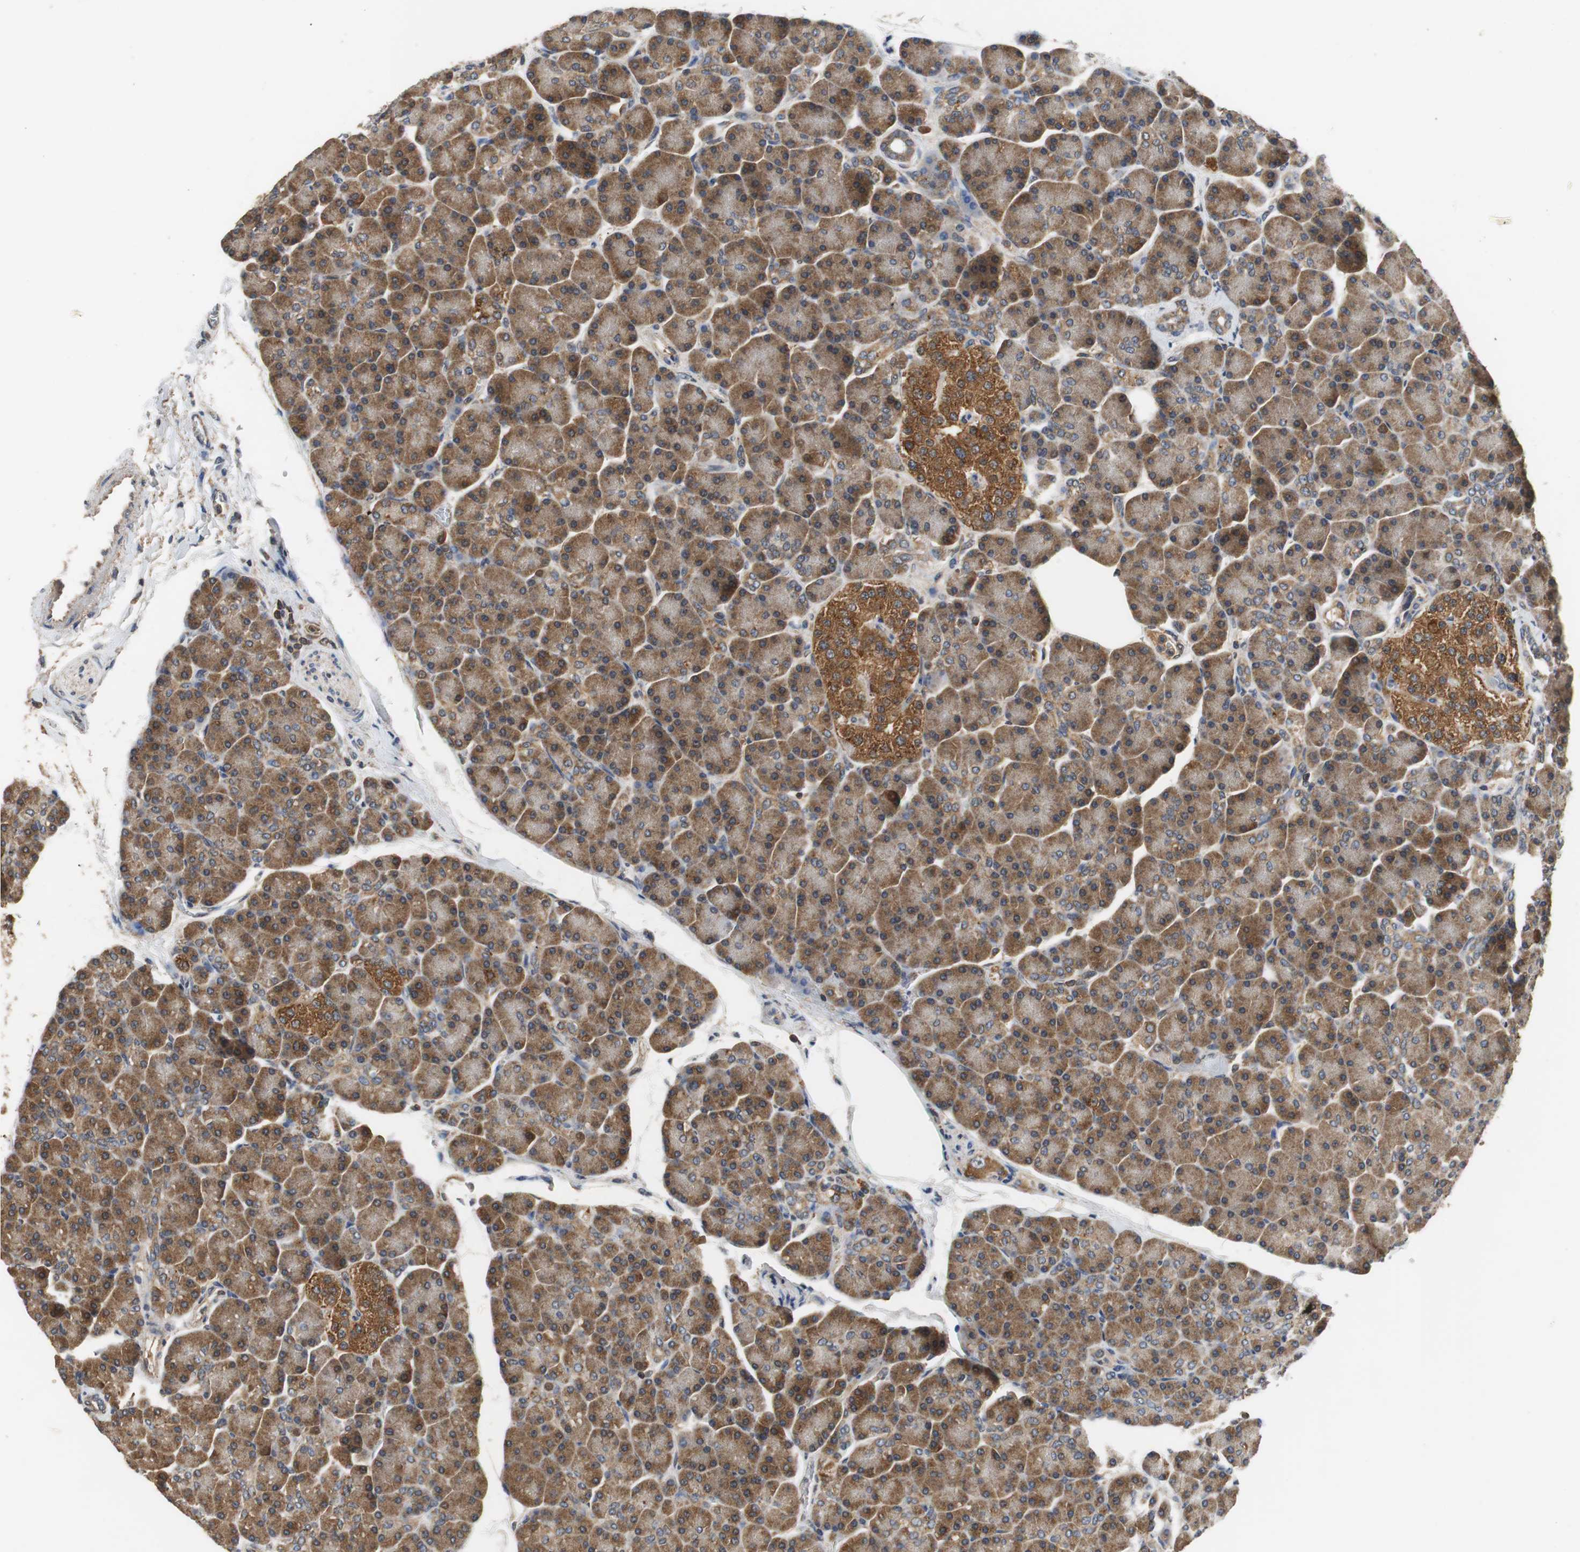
{"staining": {"intensity": "moderate", "quantity": ">75%", "location": "cytoplasmic/membranous"}, "tissue": "pancreas", "cell_type": "Exocrine glandular cells", "image_type": "normal", "snomed": [{"axis": "morphology", "description": "Normal tissue, NOS"}, {"axis": "topography", "description": "Pancreas"}], "caption": "Pancreas stained with IHC reveals moderate cytoplasmic/membranous positivity in about >75% of exocrine glandular cells. (Stains: DAB in brown, nuclei in blue, Microscopy: brightfield microscopy at high magnification).", "gene": "VBP1", "patient": {"sex": "female", "age": 43}}